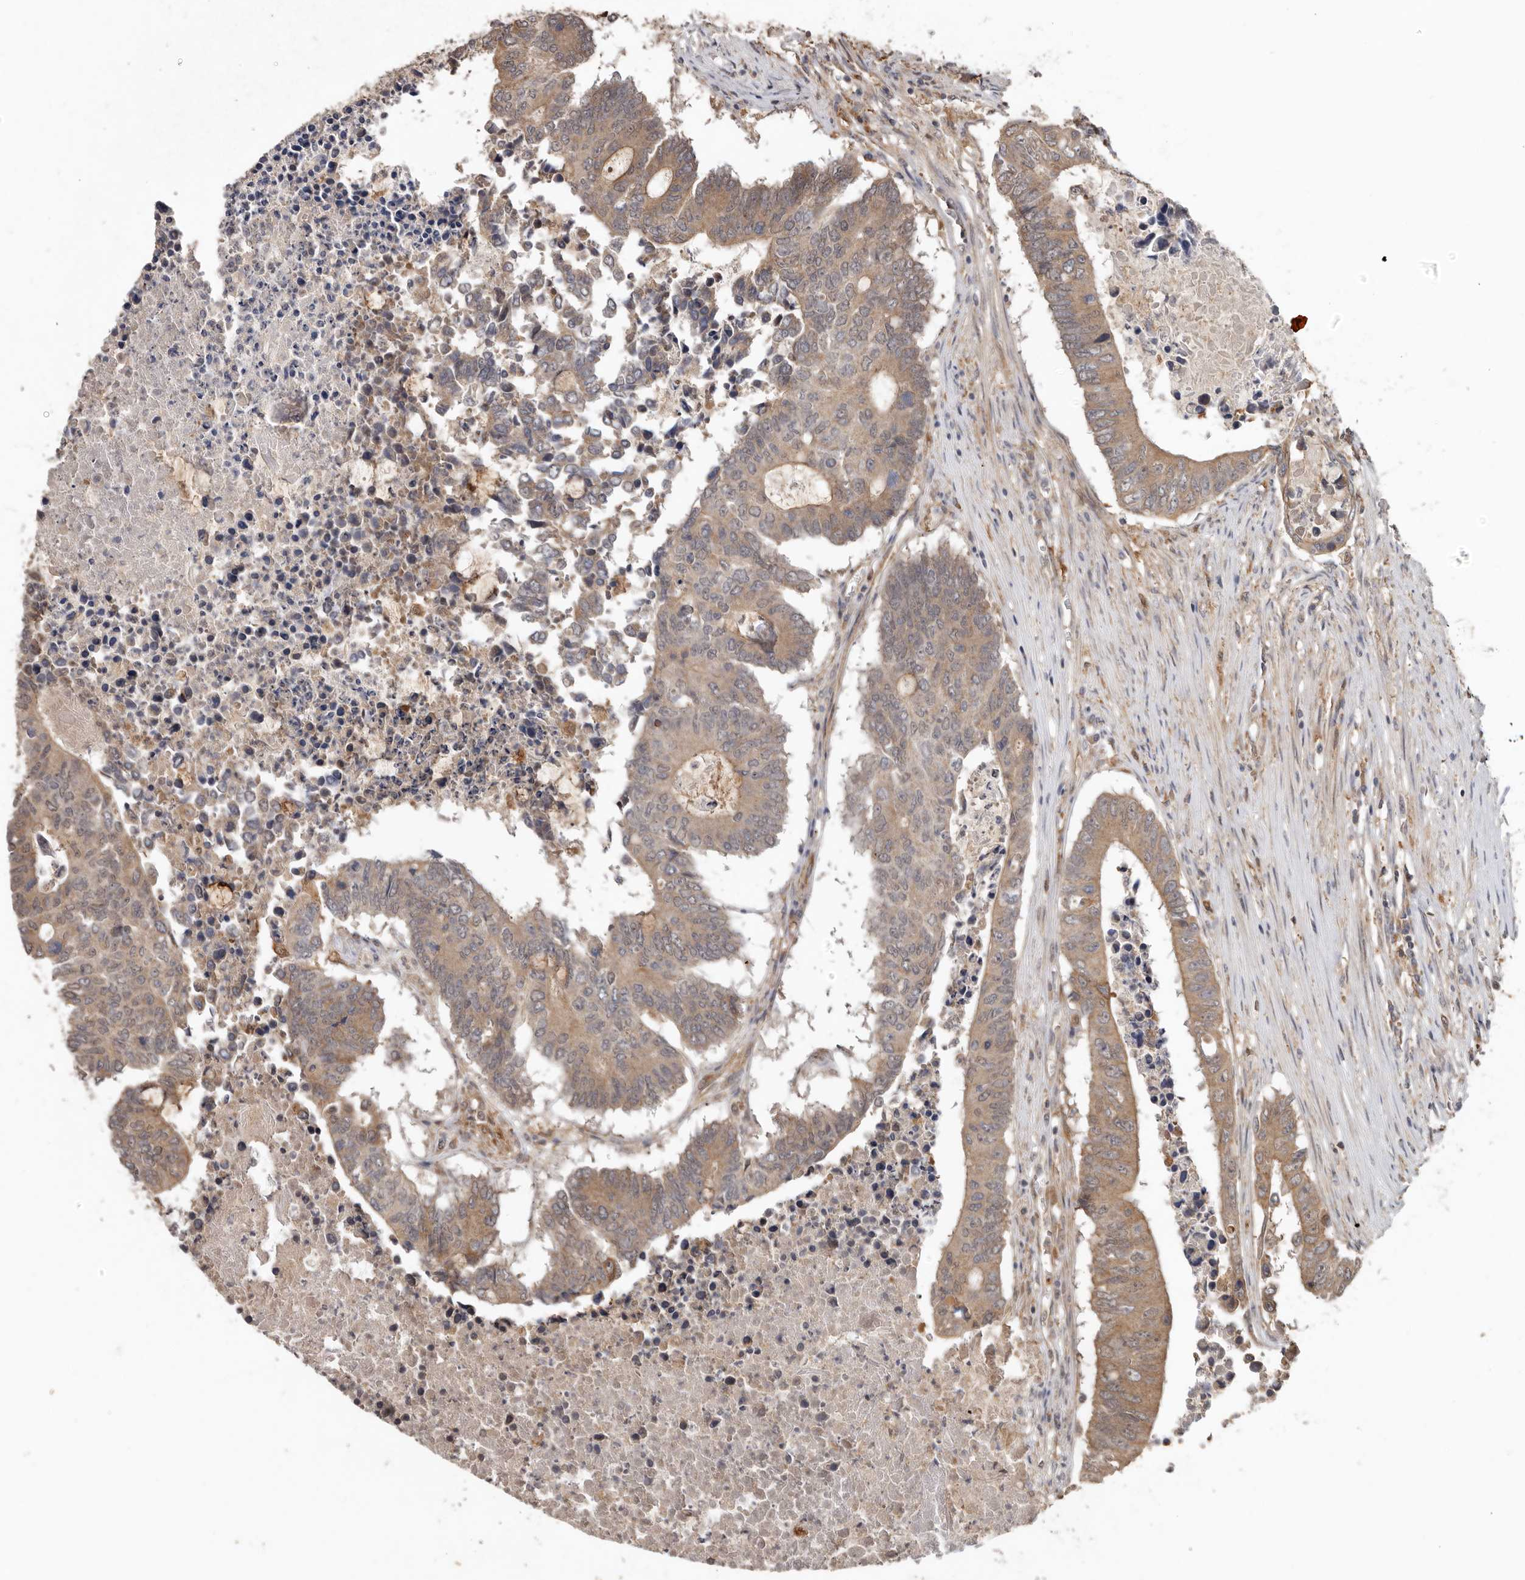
{"staining": {"intensity": "moderate", "quantity": ">75%", "location": "cytoplasmic/membranous"}, "tissue": "colorectal cancer", "cell_type": "Tumor cells", "image_type": "cancer", "snomed": [{"axis": "morphology", "description": "Adenocarcinoma, NOS"}, {"axis": "topography", "description": "Colon"}], "caption": "Immunohistochemical staining of human adenocarcinoma (colorectal) reveals medium levels of moderate cytoplasmic/membranous staining in about >75% of tumor cells.", "gene": "RSPO2", "patient": {"sex": "male", "age": 87}}